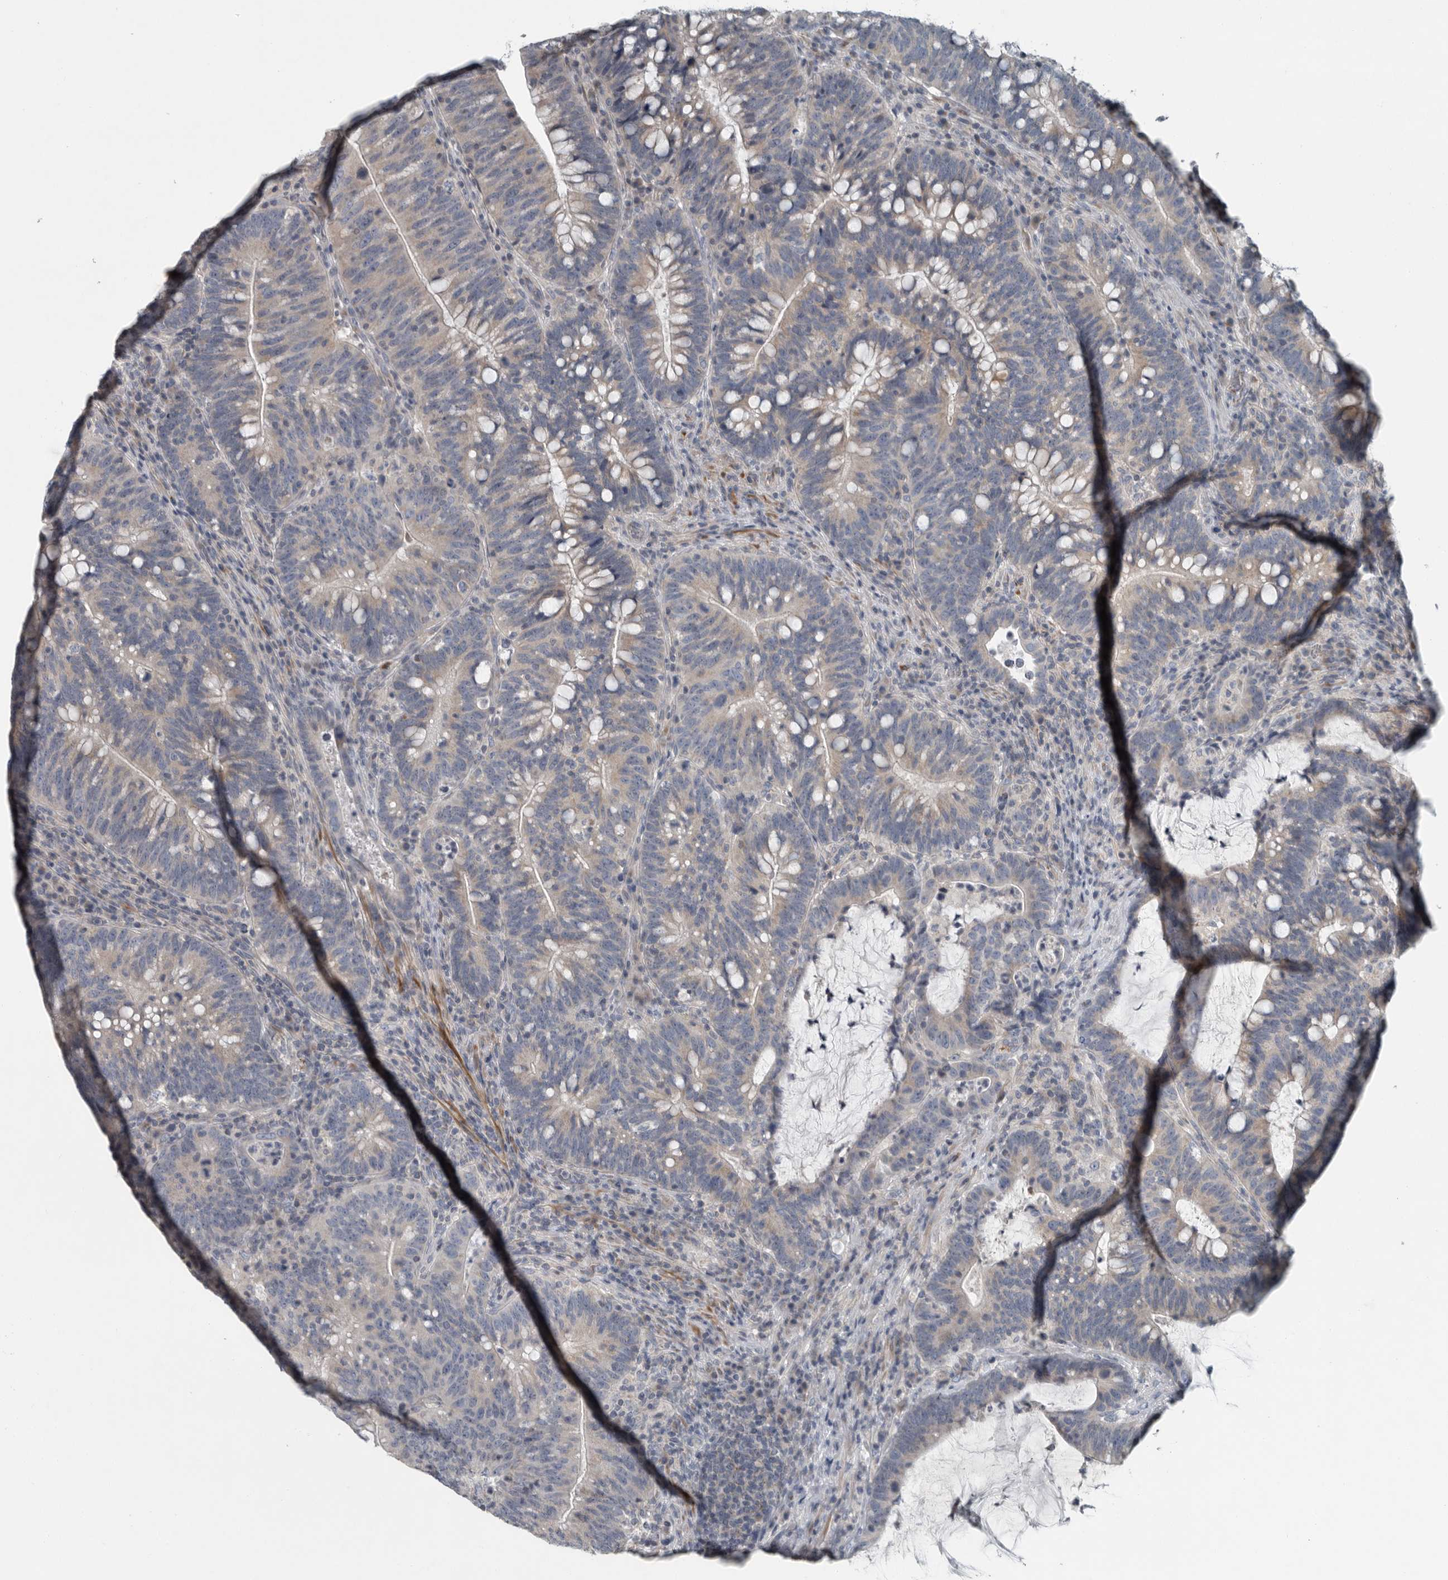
{"staining": {"intensity": "weak", "quantity": "<25%", "location": "cytoplasmic/membranous"}, "tissue": "colorectal cancer", "cell_type": "Tumor cells", "image_type": "cancer", "snomed": [{"axis": "morphology", "description": "Adenocarcinoma, NOS"}, {"axis": "topography", "description": "Colon"}], "caption": "This is an immunohistochemistry (IHC) photomicrograph of human adenocarcinoma (colorectal). There is no staining in tumor cells.", "gene": "MPP3", "patient": {"sex": "female", "age": 66}}